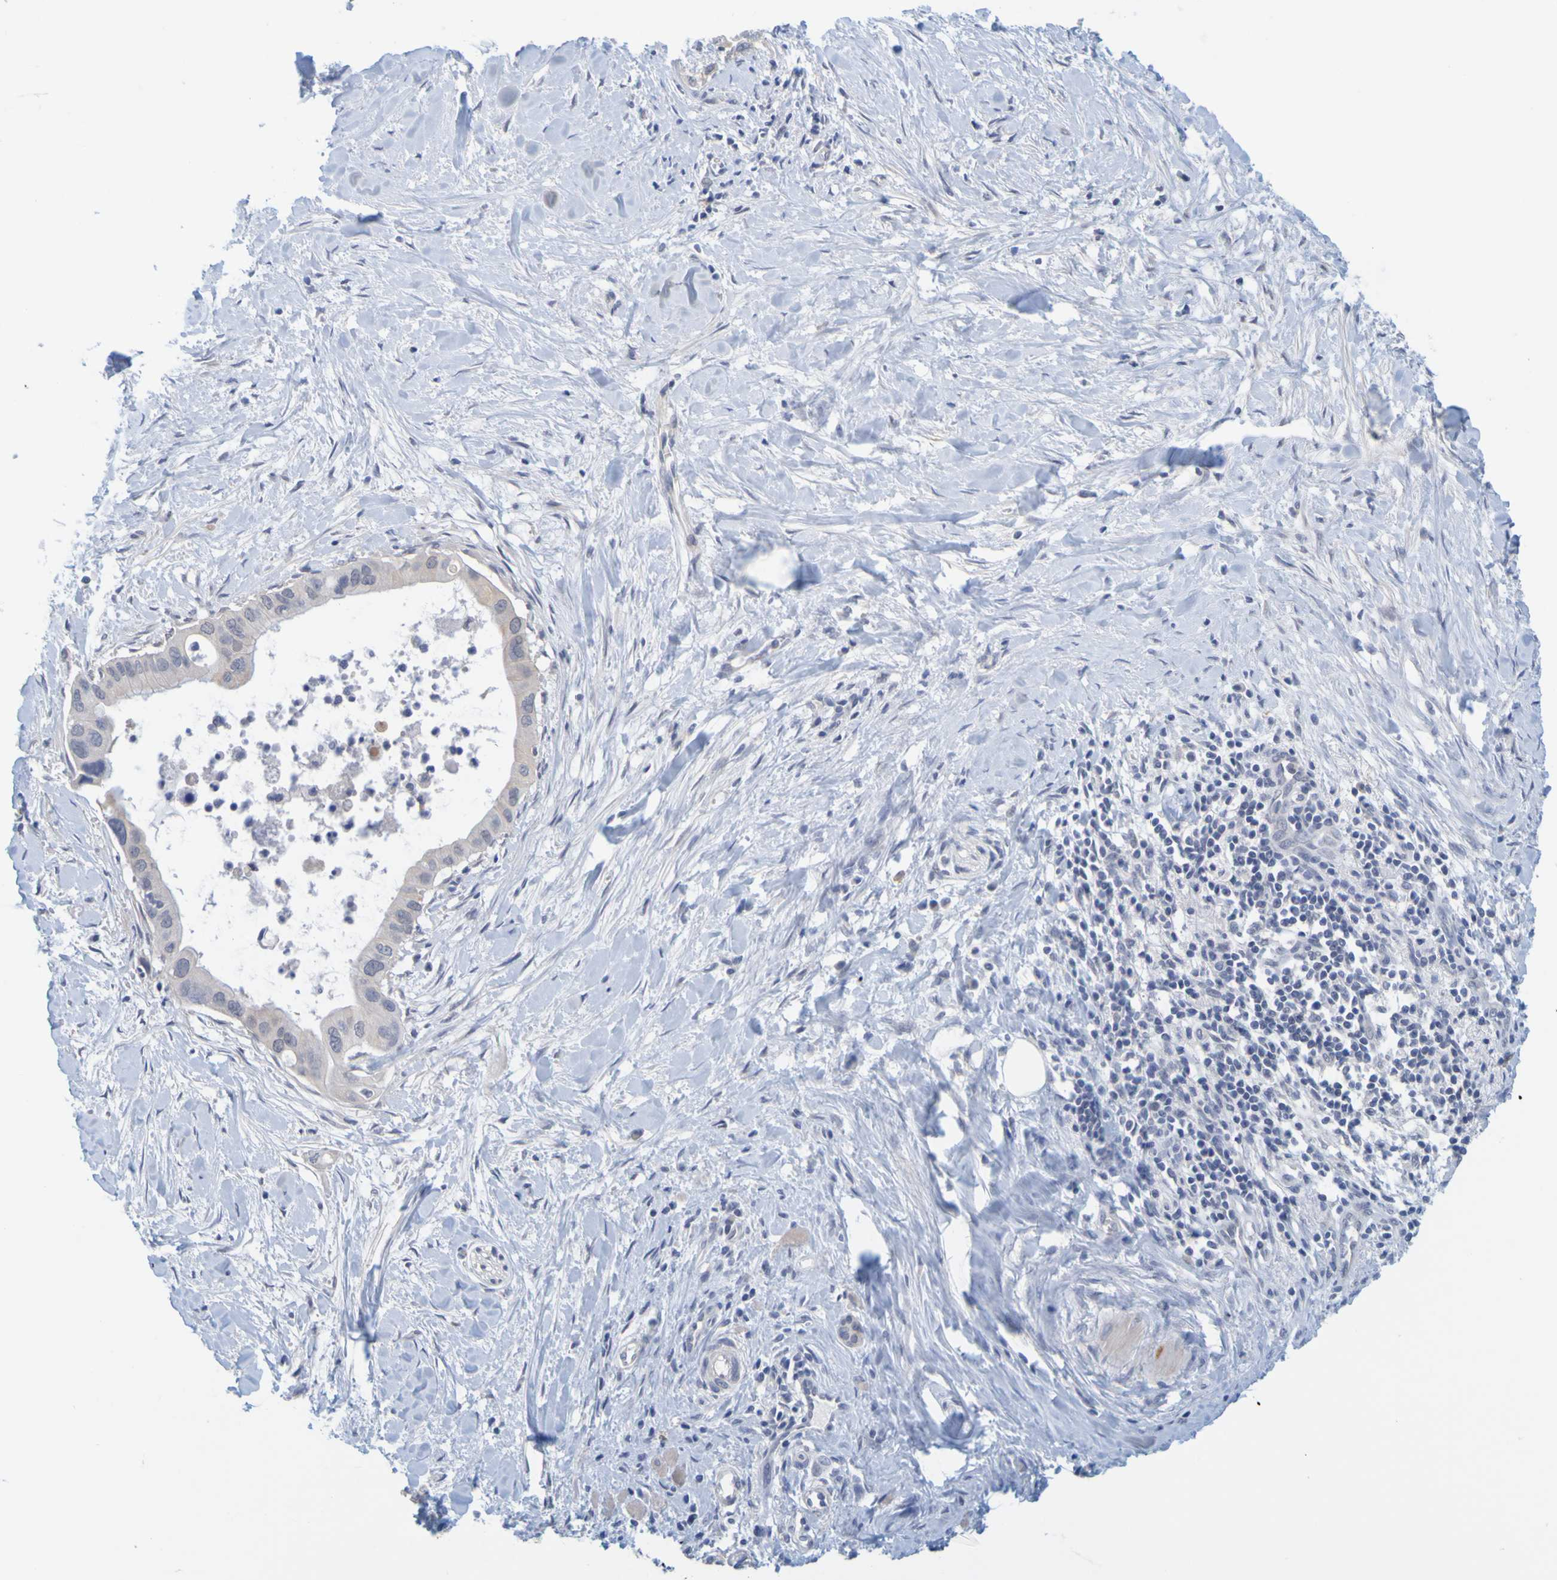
{"staining": {"intensity": "negative", "quantity": "none", "location": "none"}, "tissue": "pancreatic cancer", "cell_type": "Tumor cells", "image_type": "cancer", "snomed": [{"axis": "morphology", "description": "Adenocarcinoma, NOS"}, {"axis": "topography", "description": "Pancreas"}], "caption": "Tumor cells show no significant expression in adenocarcinoma (pancreatic).", "gene": "ENDOU", "patient": {"sex": "male", "age": 55}}